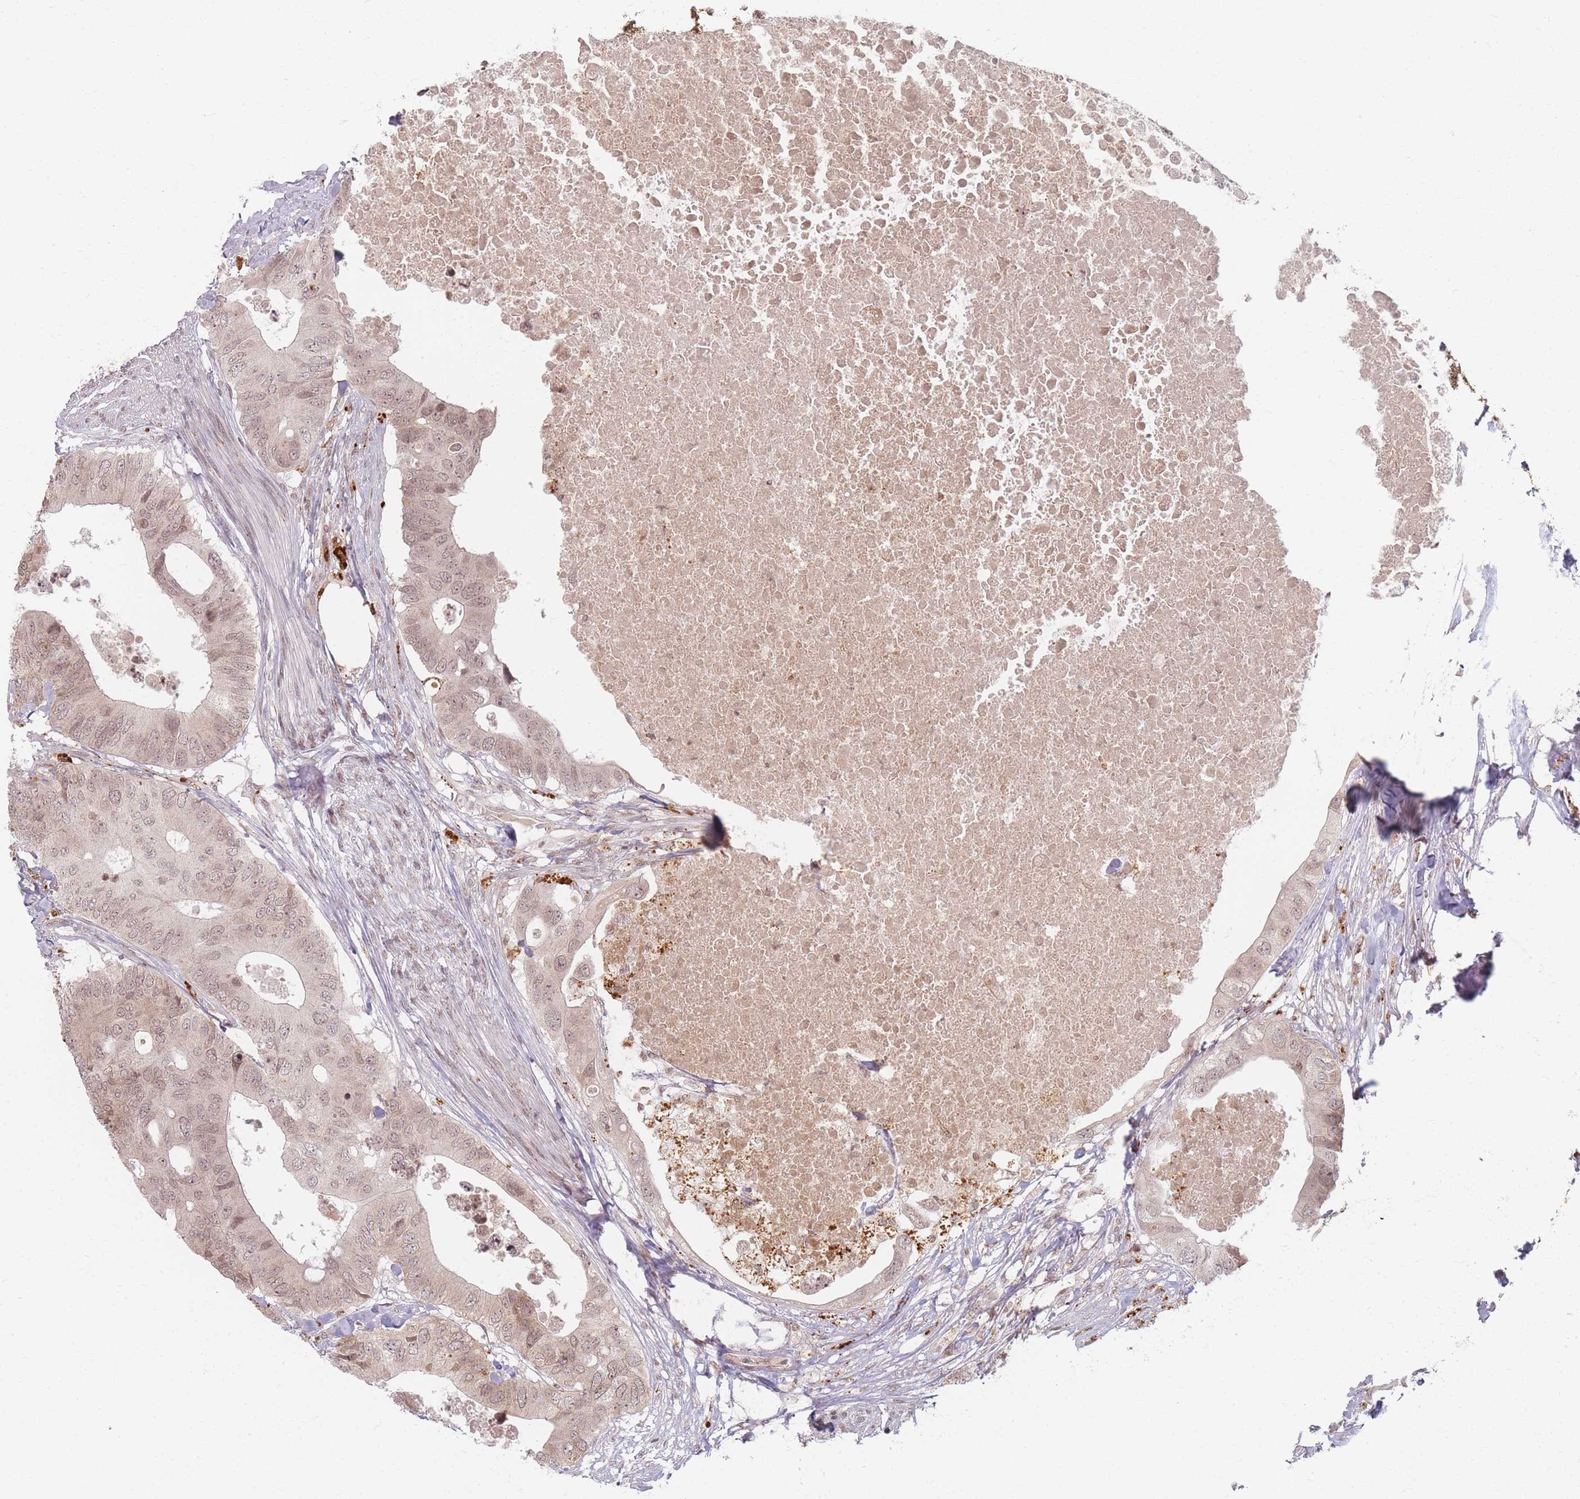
{"staining": {"intensity": "weak", "quantity": ">75%", "location": "nuclear"}, "tissue": "colorectal cancer", "cell_type": "Tumor cells", "image_type": "cancer", "snomed": [{"axis": "morphology", "description": "Adenocarcinoma, NOS"}, {"axis": "topography", "description": "Colon"}], "caption": "Weak nuclear staining is seen in approximately >75% of tumor cells in adenocarcinoma (colorectal).", "gene": "SPATA45", "patient": {"sex": "male", "age": 71}}